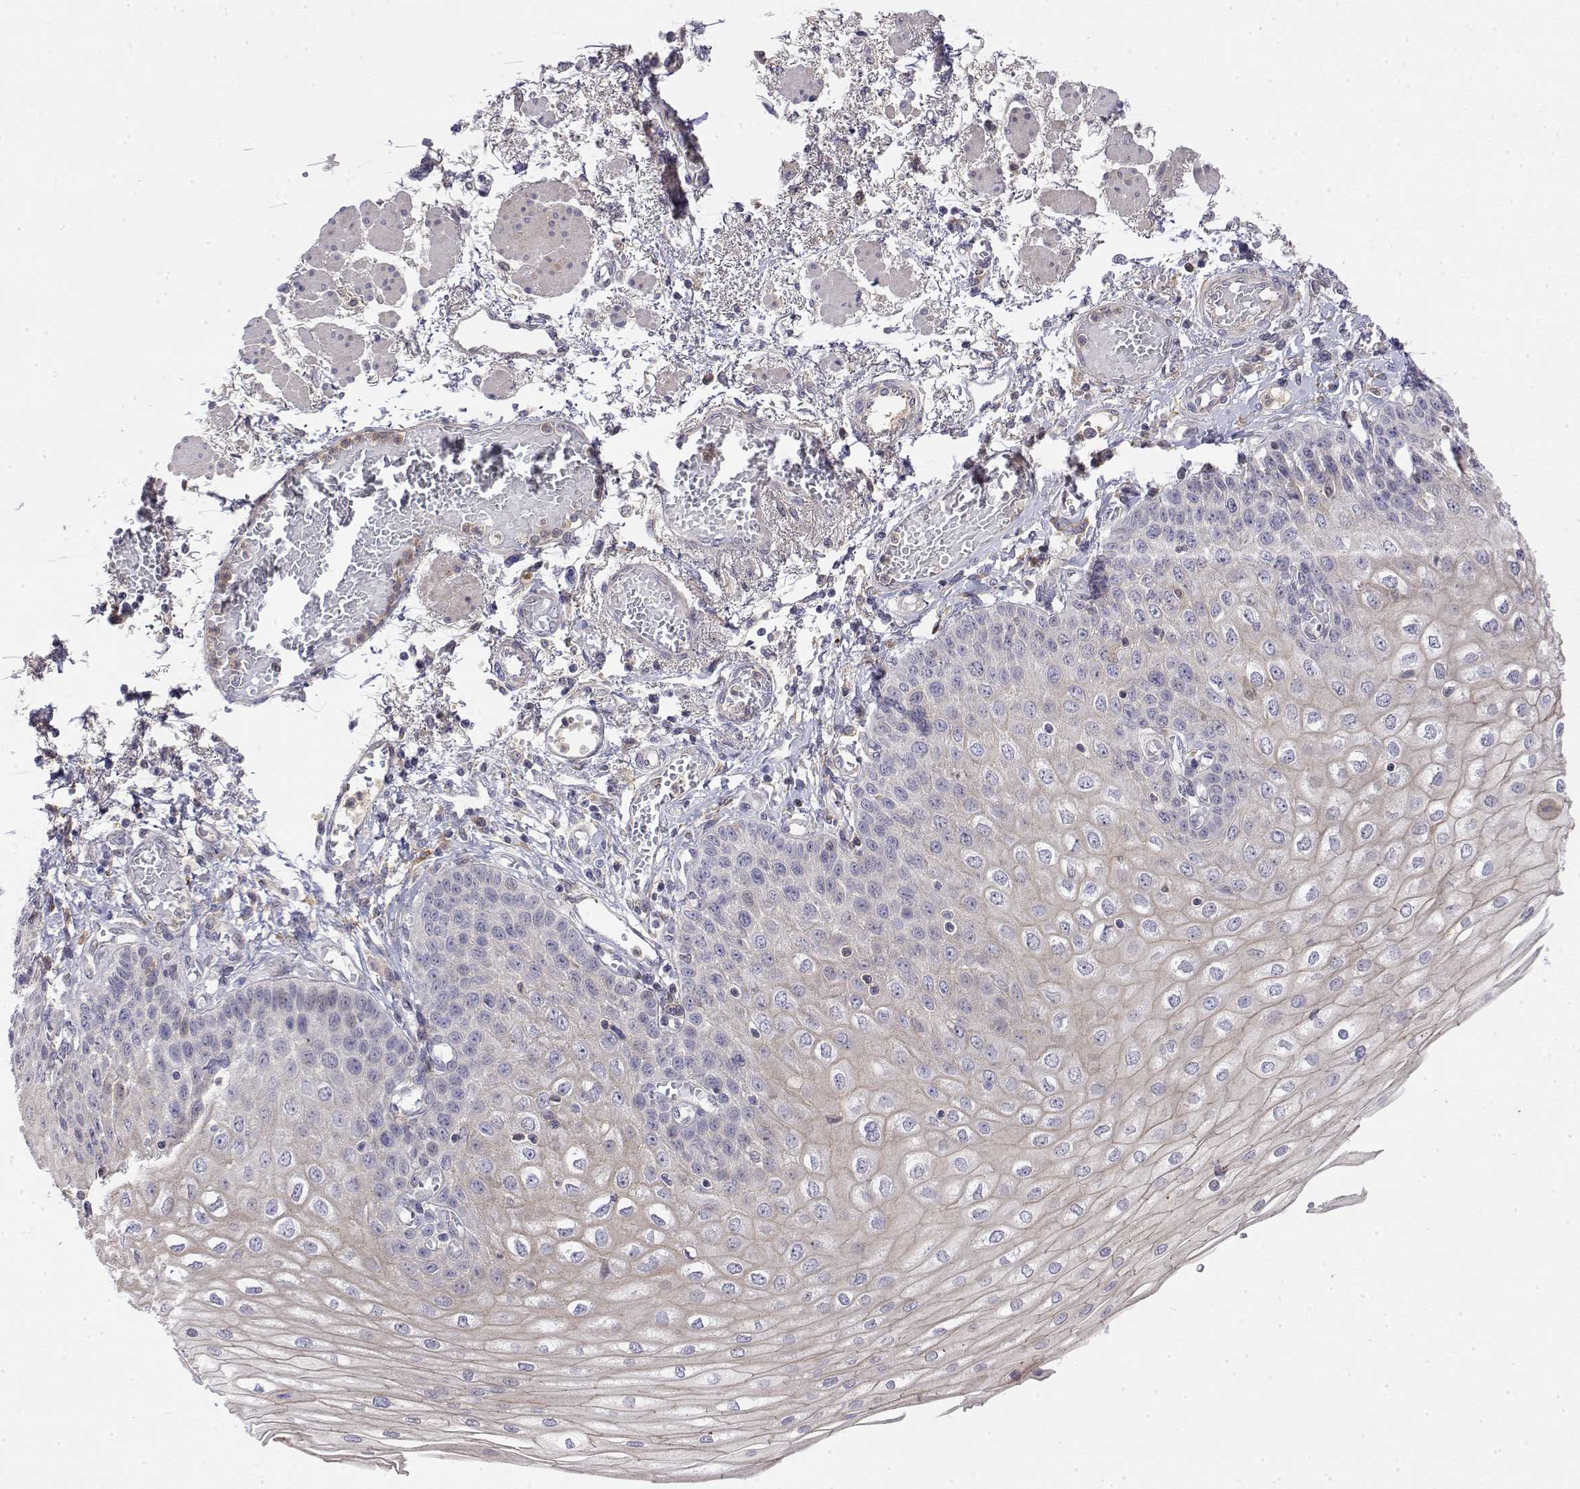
{"staining": {"intensity": "weak", "quantity": "<25%", "location": "cytoplasmic/membranous,nuclear"}, "tissue": "esophagus", "cell_type": "Squamous epithelial cells", "image_type": "normal", "snomed": [{"axis": "morphology", "description": "Normal tissue, NOS"}, {"axis": "morphology", "description": "Adenocarcinoma, NOS"}, {"axis": "topography", "description": "Esophagus"}], "caption": "Squamous epithelial cells show no significant protein expression in benign esophagus. (DAB immunohistochemistry (IHC) visualized using brightfield microscopy, high magnification).", "gene": "IGFBP4", "patient": {"sex": "male", "age": 81}}